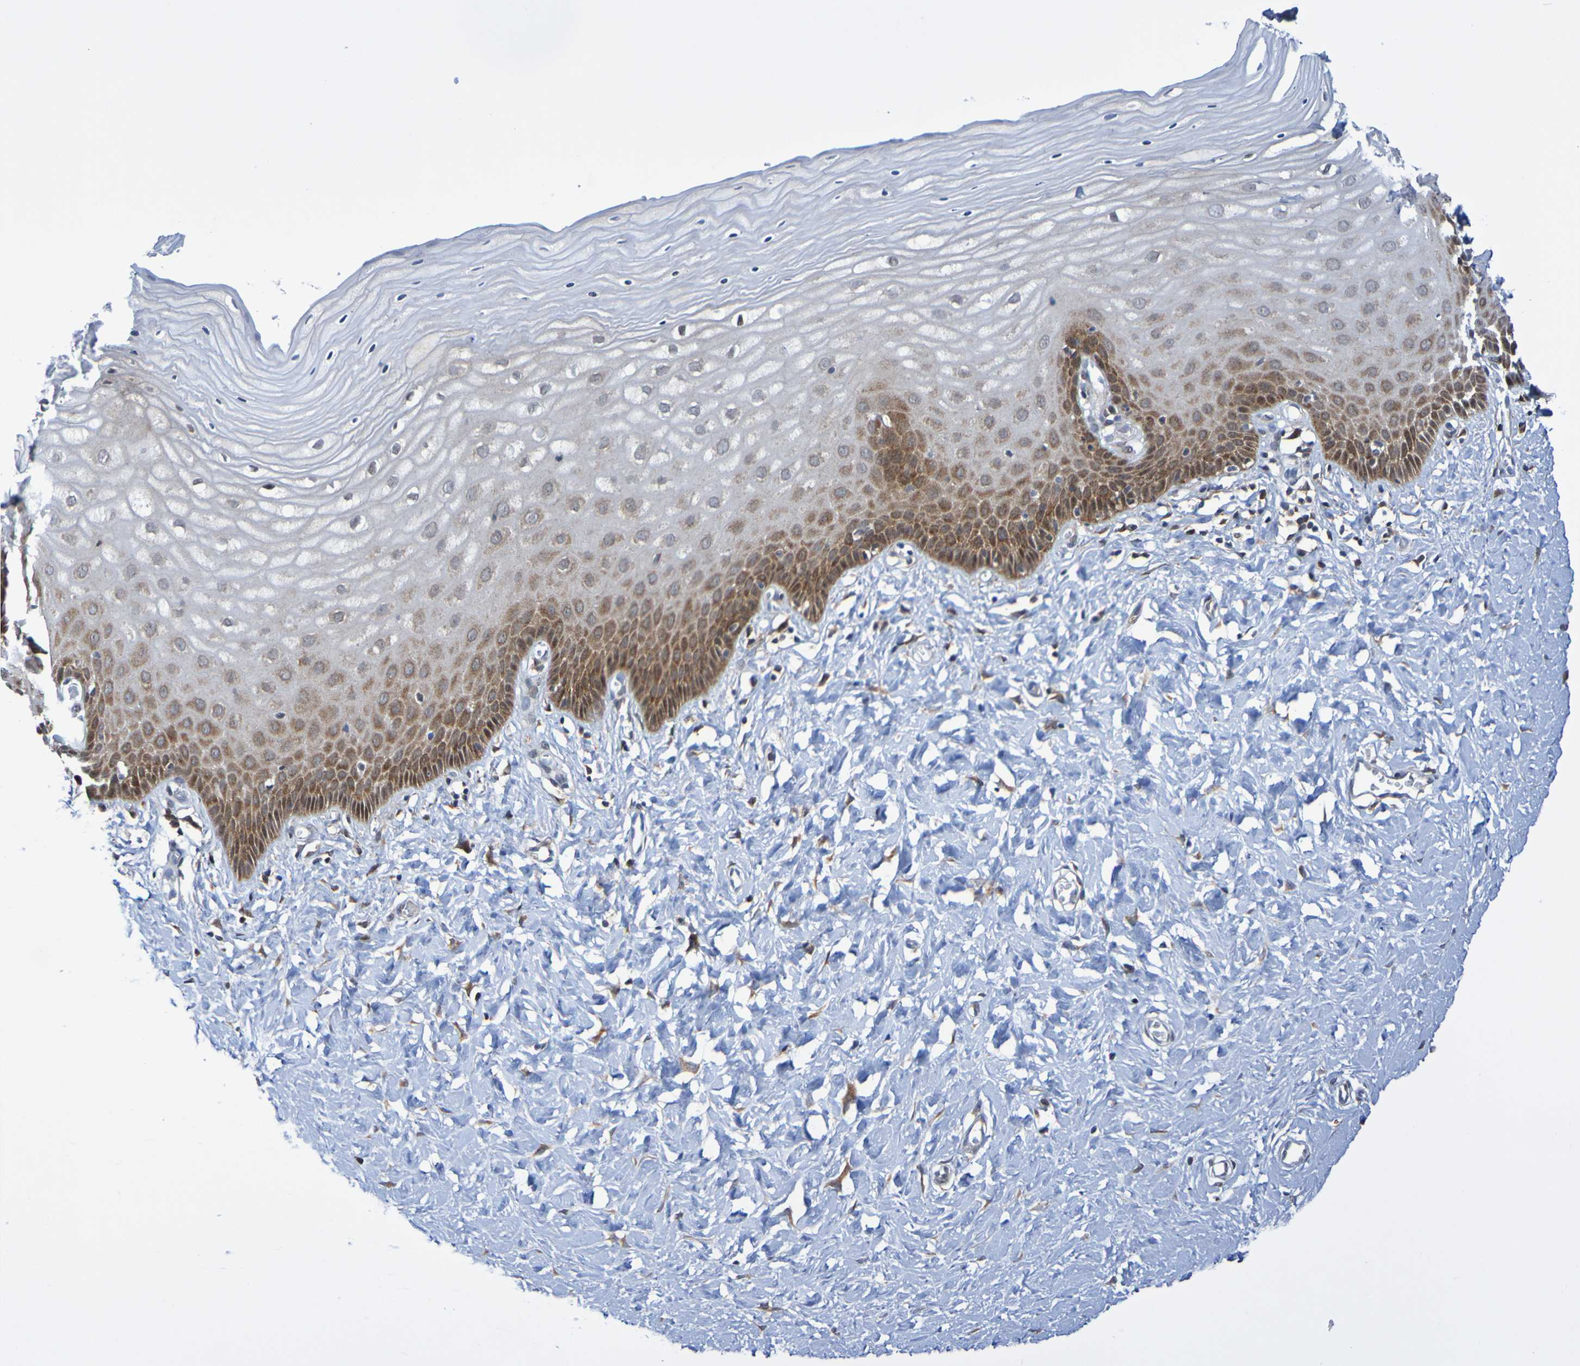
{"staining": {"intensity": "moderate", "quantity": ">75%", "location": "cytoplasmic/membranous"}, "tissue": "cervix", "cell_type": "Glandular cells", "image_type": "normal", "snomed": [{"axis": "morphology", "description": "Normal tissue, NOS"}, {"axis": "topography", "description": "Cervix"}], "caption": "Glandular cells reveal medium levels of moderate cytoplasmic/membranous expression in approximately >75% of cells in normal human cervix.", "gene": "ATIC", "patient": {"sex": "female", "age": 55}}